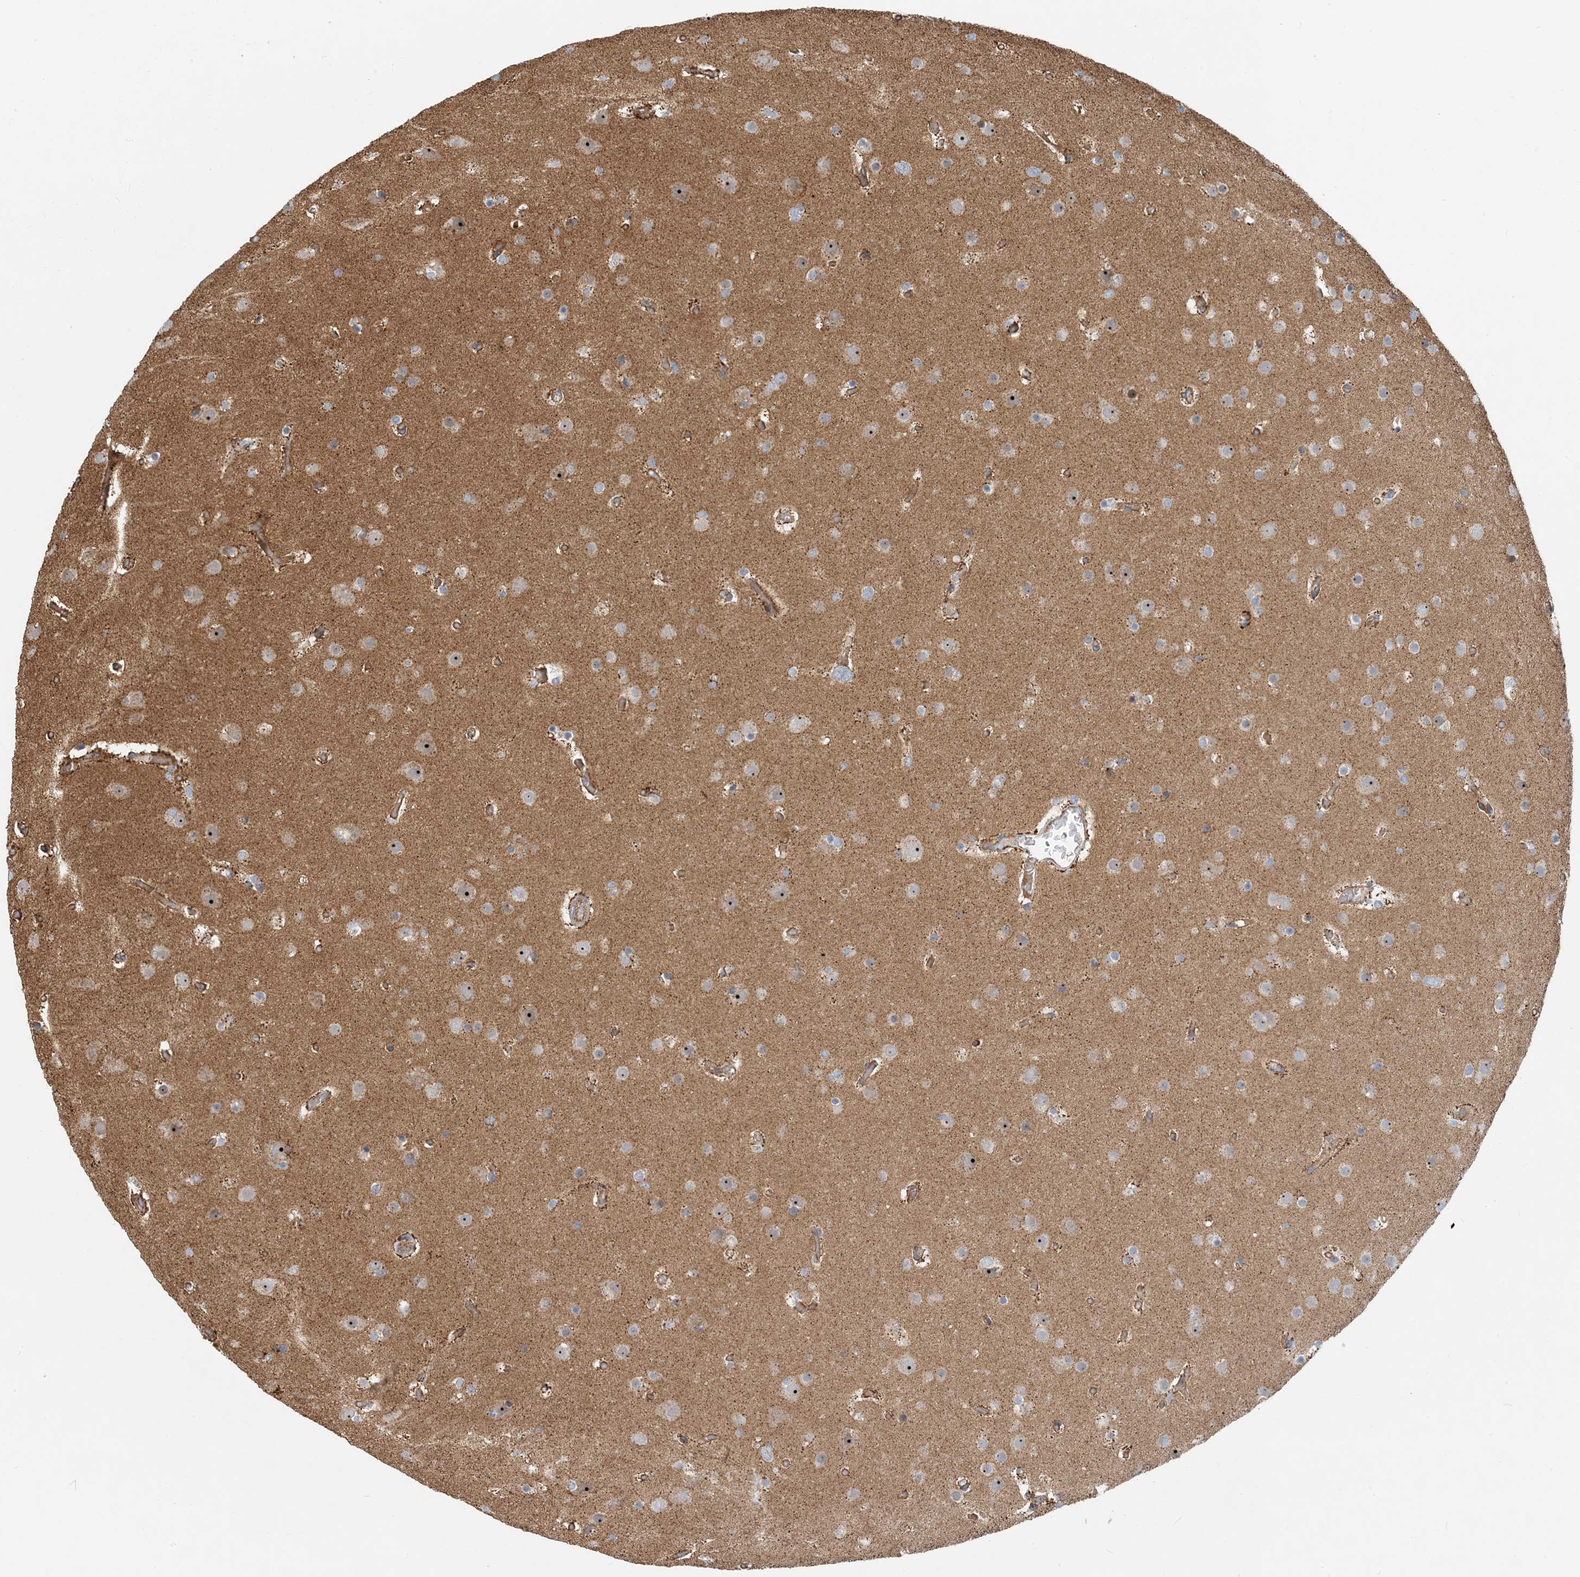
{"staining": {"intensity": "negative", "quantity": "none", "location": "none"}, "tissue": "glioma", "cell_type": "Tumor cells", "image_type": "cancer", "snomed": [{"axis": "morphology", "description": "Glioma, malignant, High grade"}, {"axis": "topography", "description": "Cerebral cortex"}], "caption": "Immunohistochemistry micrograph of human glioma stained for a protein (brown), which displays no staining in tumor cells.", "gene": "MYL5", "patient": {"sex": "female", "age": 36}}